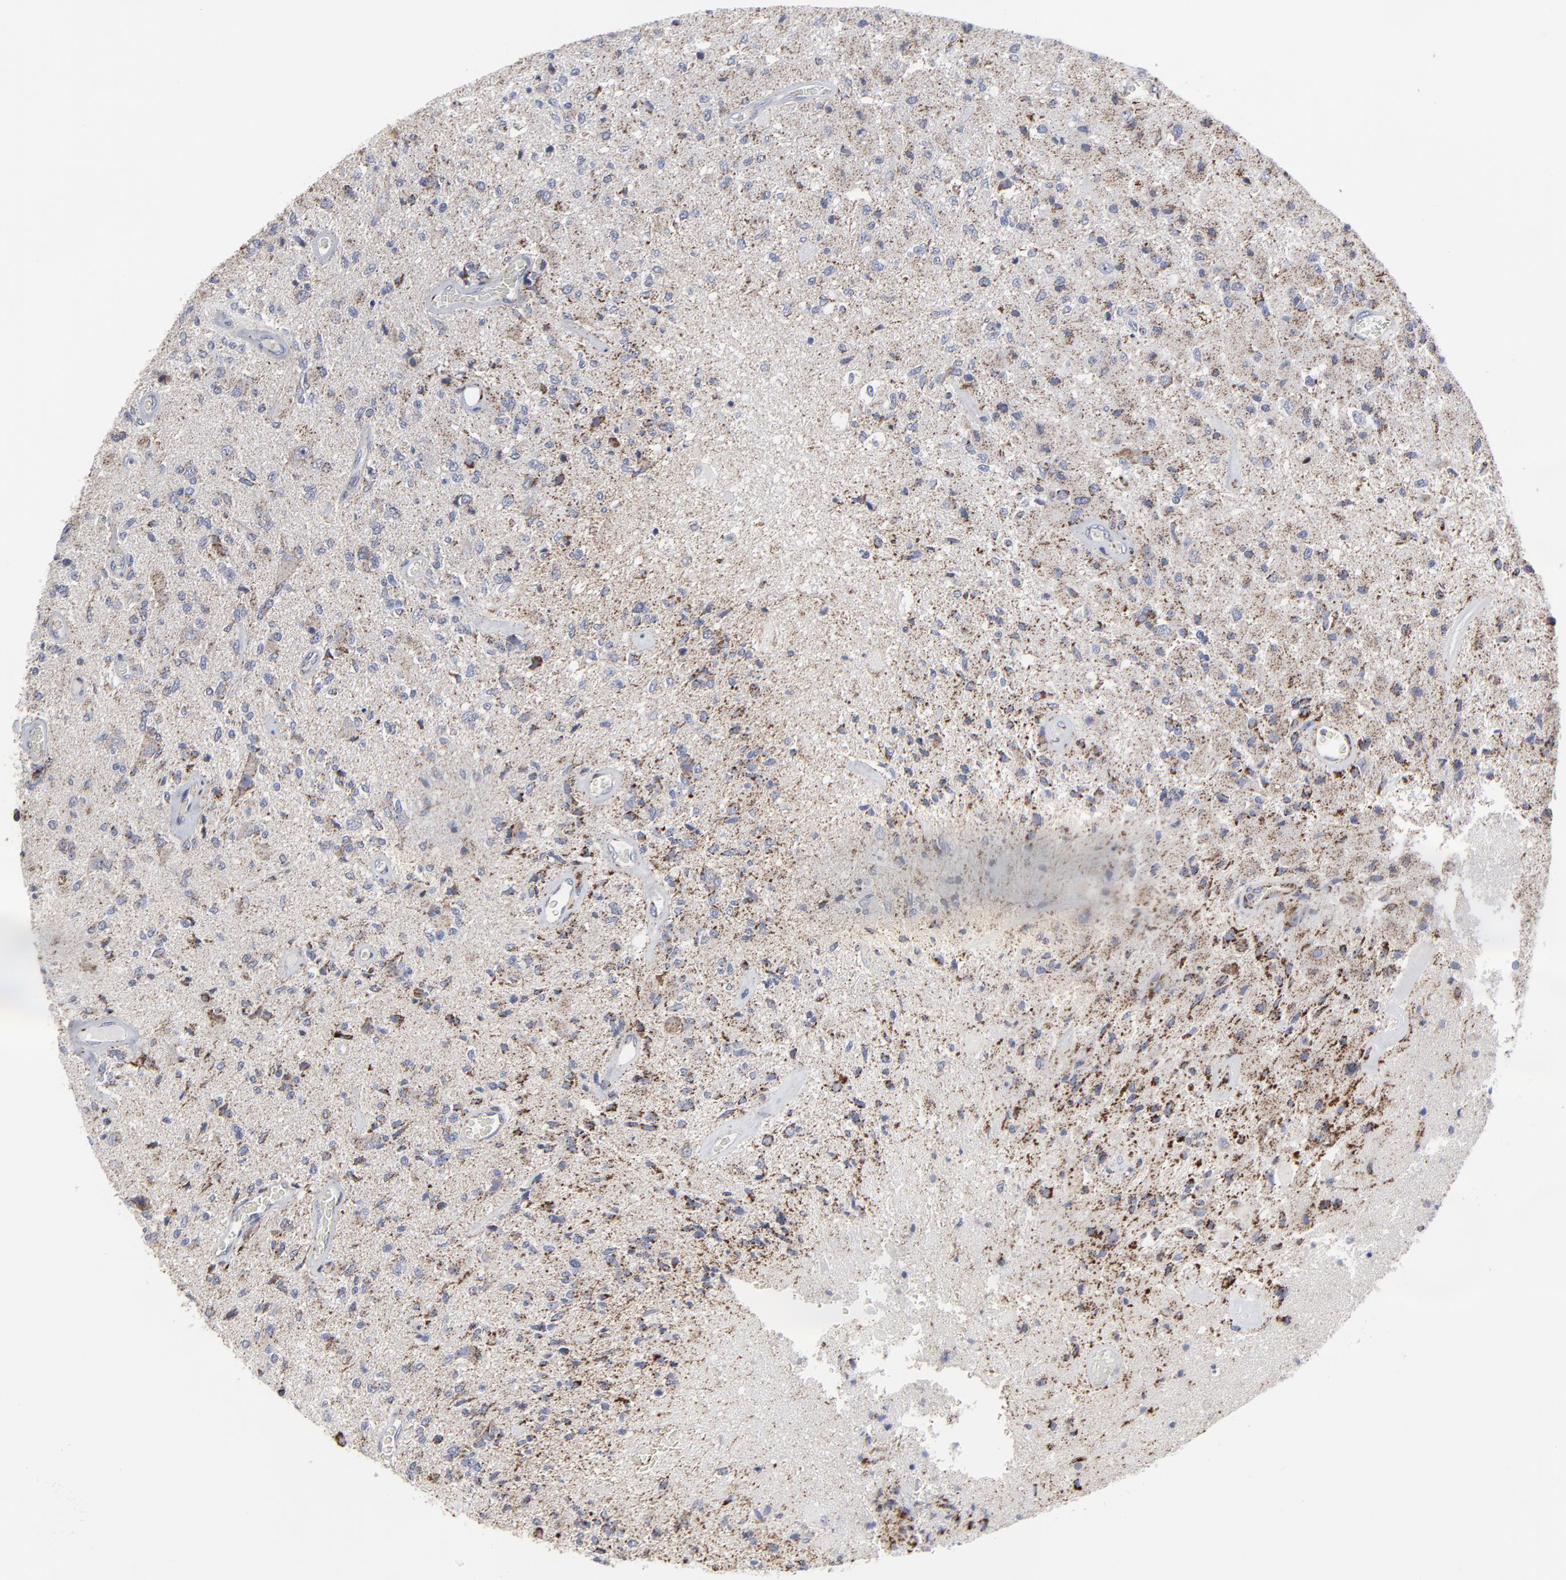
{"staining": {"intensity": "moderate", "quantity": "<25%", "location": "cytoplasmic/membranous"}, "tissue": "glioma", "cell_type": "Tumor cells", "image_type": "cancer", "snomed": [{"axis": "morphology", "description": "Normal tissue, NOS"}, {"axis": "morphology", "description": "Glioma, malignant, High grade"}, {"axis": "topography", "description": "Cerebral cortex"}], "caption": "Immunohistochemical staining of human malignant high-grade glioma shows moderate cytoplasmic/membranous protein positivity in approximately <25% of tumor cells. The staining was performed using DAB (3,3'-diaminobenzidine), with brown indicating positive protein expression. Nuclei are stained blue with hematoxylin.", "gene": "TXNRD2", "patient": {"sex": "male", "age": 77}}